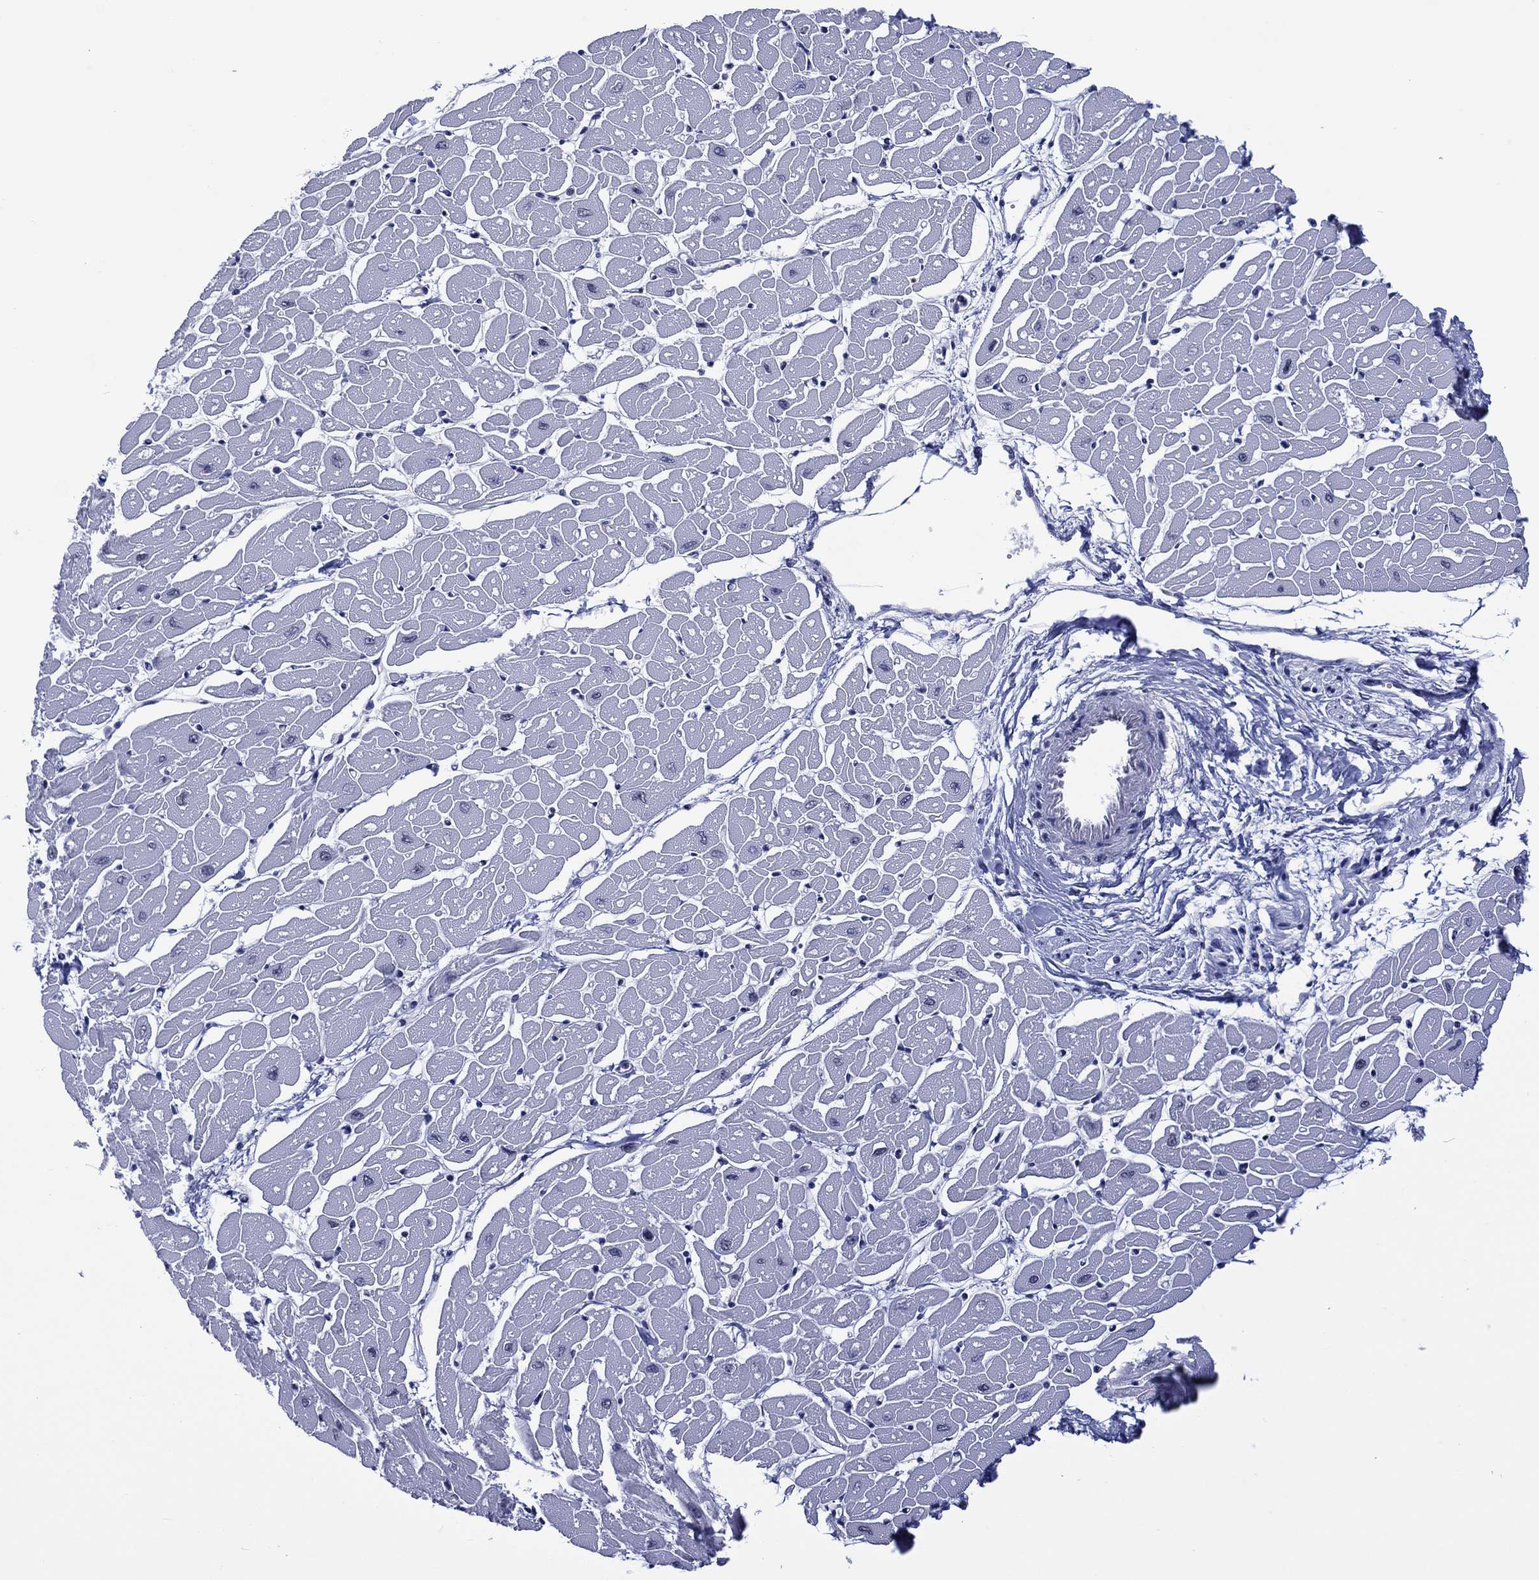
{"staining": {"intensity": "negative", "quantity": "none", "location": "none"}, "tissue": "heart muscle", "cell_type": "Cardiomyocytes", "image_type": "normal", "snomed": [{"axis": "morphology", "description": "Normal tissue, NOS"}, {"axis": "topography", "description": "Heart"}], "caption": "This is a histopathology image of immunohistochemistry (IHC) staining of normal heart muscle, which shows no positivity in cardiomyocytes.", "gene": "GATA6", "patient": {"sex": "male", "age": 57}}